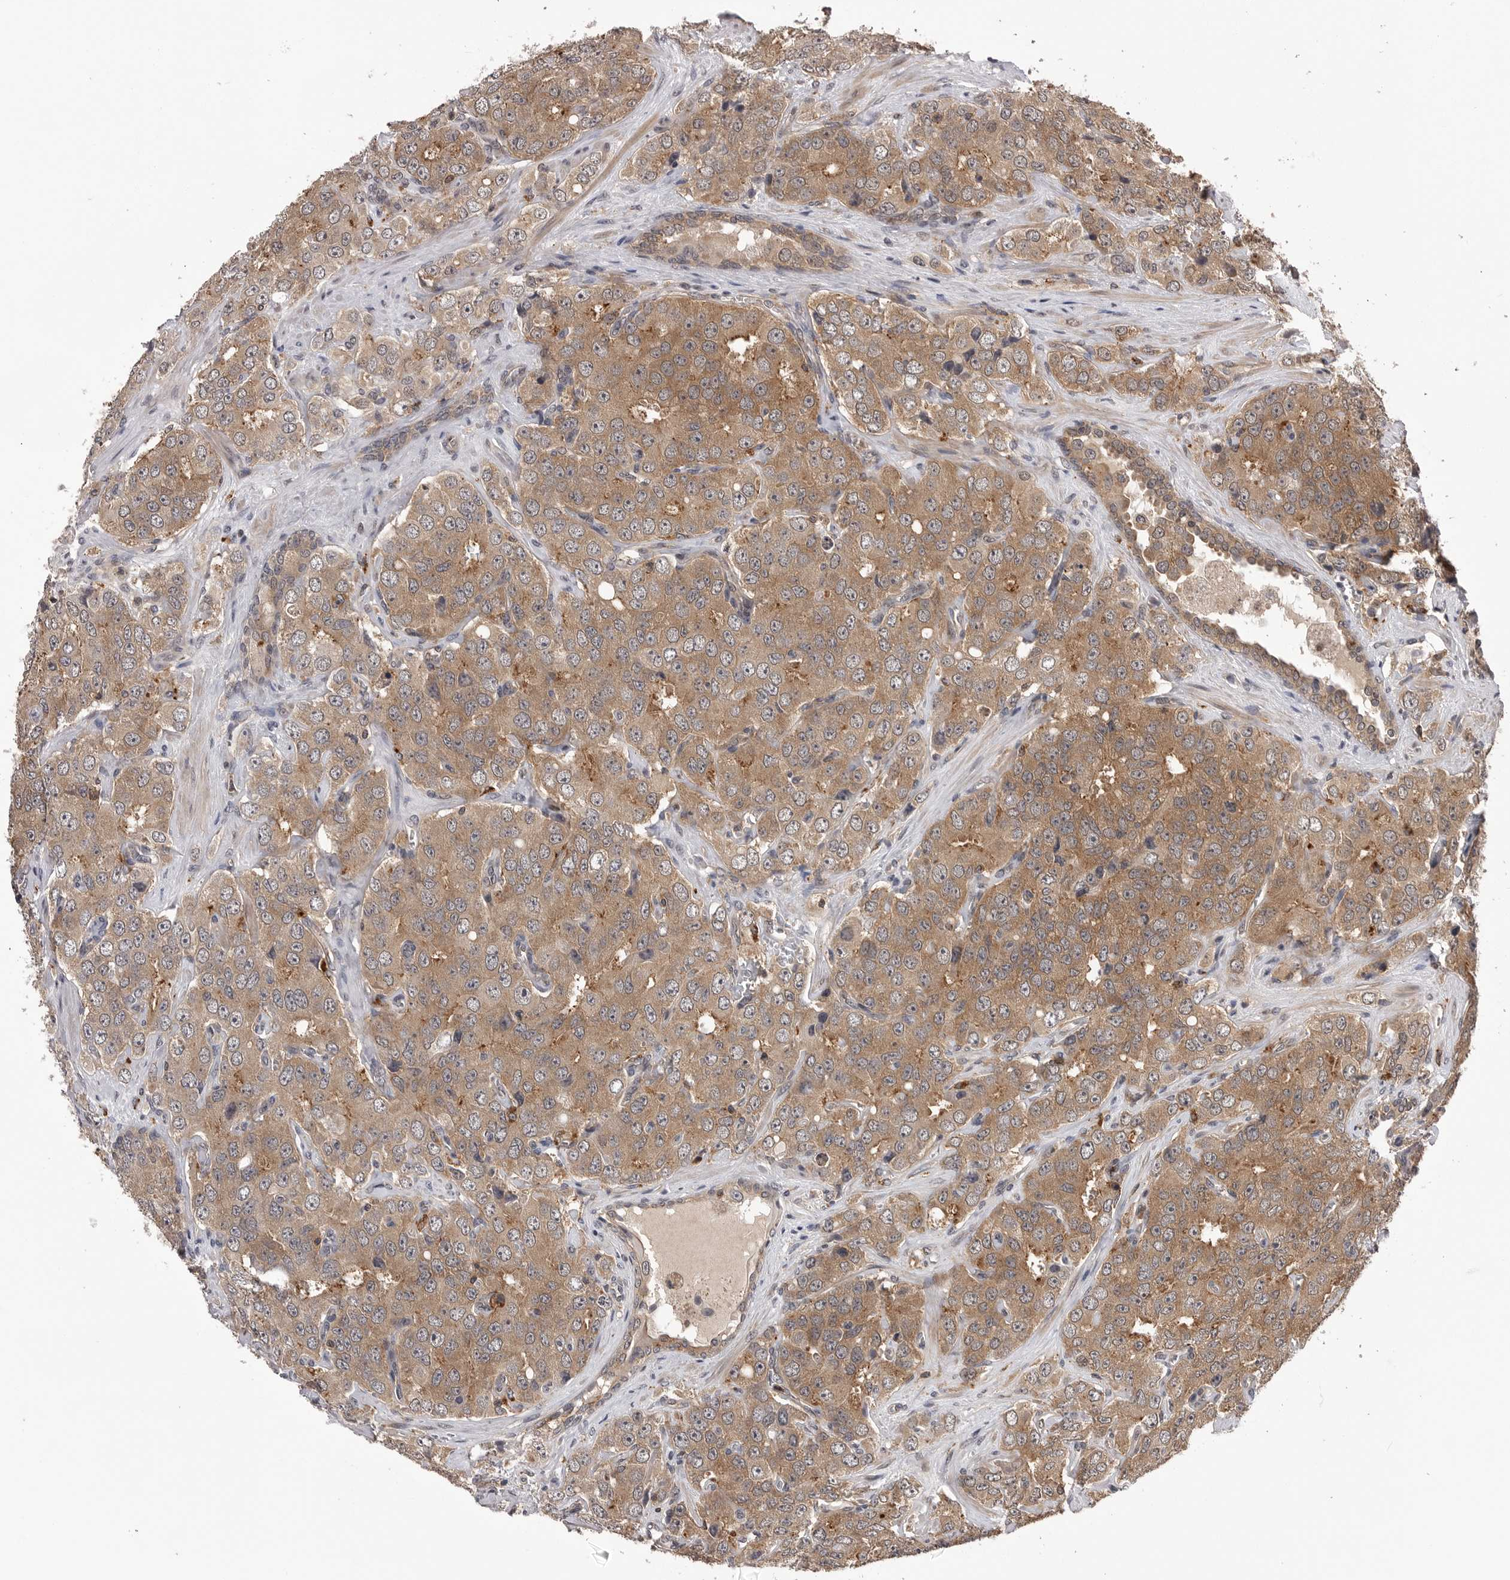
{"staining": {"intensity": "moderate", "quantity": ">75%", "location": "cytoplasmic/membranous"}, "tissue": "prostate cancer", "cell_type": "Tumor cells", "image_type": "cancer", "snomed": [{"axis": "morphology", "description": "Adenocarcinoma, High grade"}, {"axis": "topography", "description": "Prostate"}], "caption": "A brown stain shows moderate cytoplasmic/membranous positivity of a protein in human prostate cancer (high-grade adenocarcinoma) tumor cells.", "gene": "AOAH", "patient": {"sex": "male", "age": 58}}